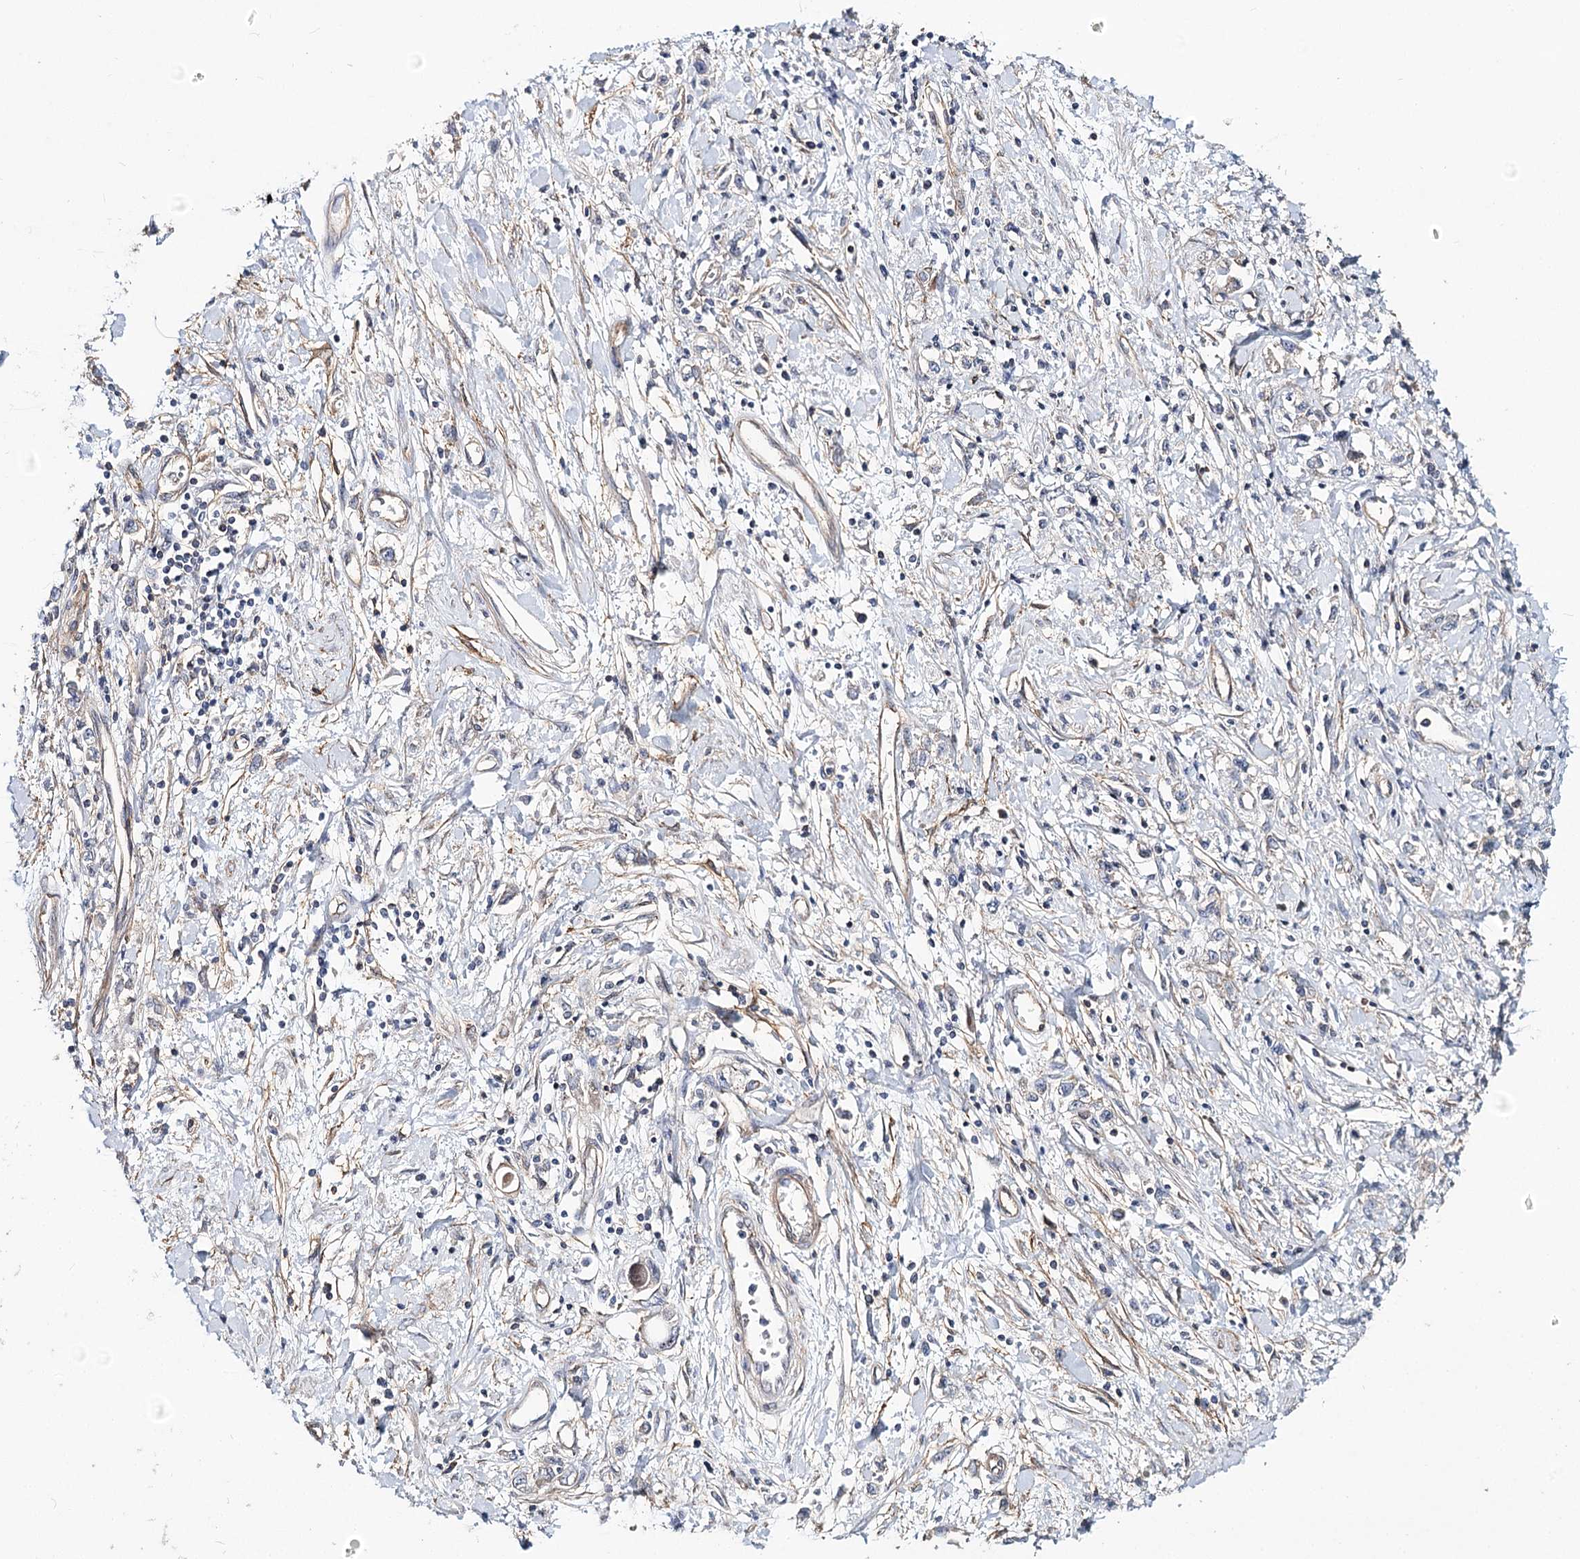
{"staining": {"intensity": "negative", "quantity": "none", "location": "none"}, "tissue": "stomach cancer", "cell_type": "Tumor cells", "image_type": "cancer", "snomed": [{"axis": "morphology", "description": "Adenocarcinoma, NOS"}, {"axis": "topography", "description": "Stomach"}], "caption": "Stomach cancer stained for a protein using immunohistochemistry exhibits no expression tumor cells.", "gene": "TMEM218", "patient": {"sex": "female", "age": 76}}